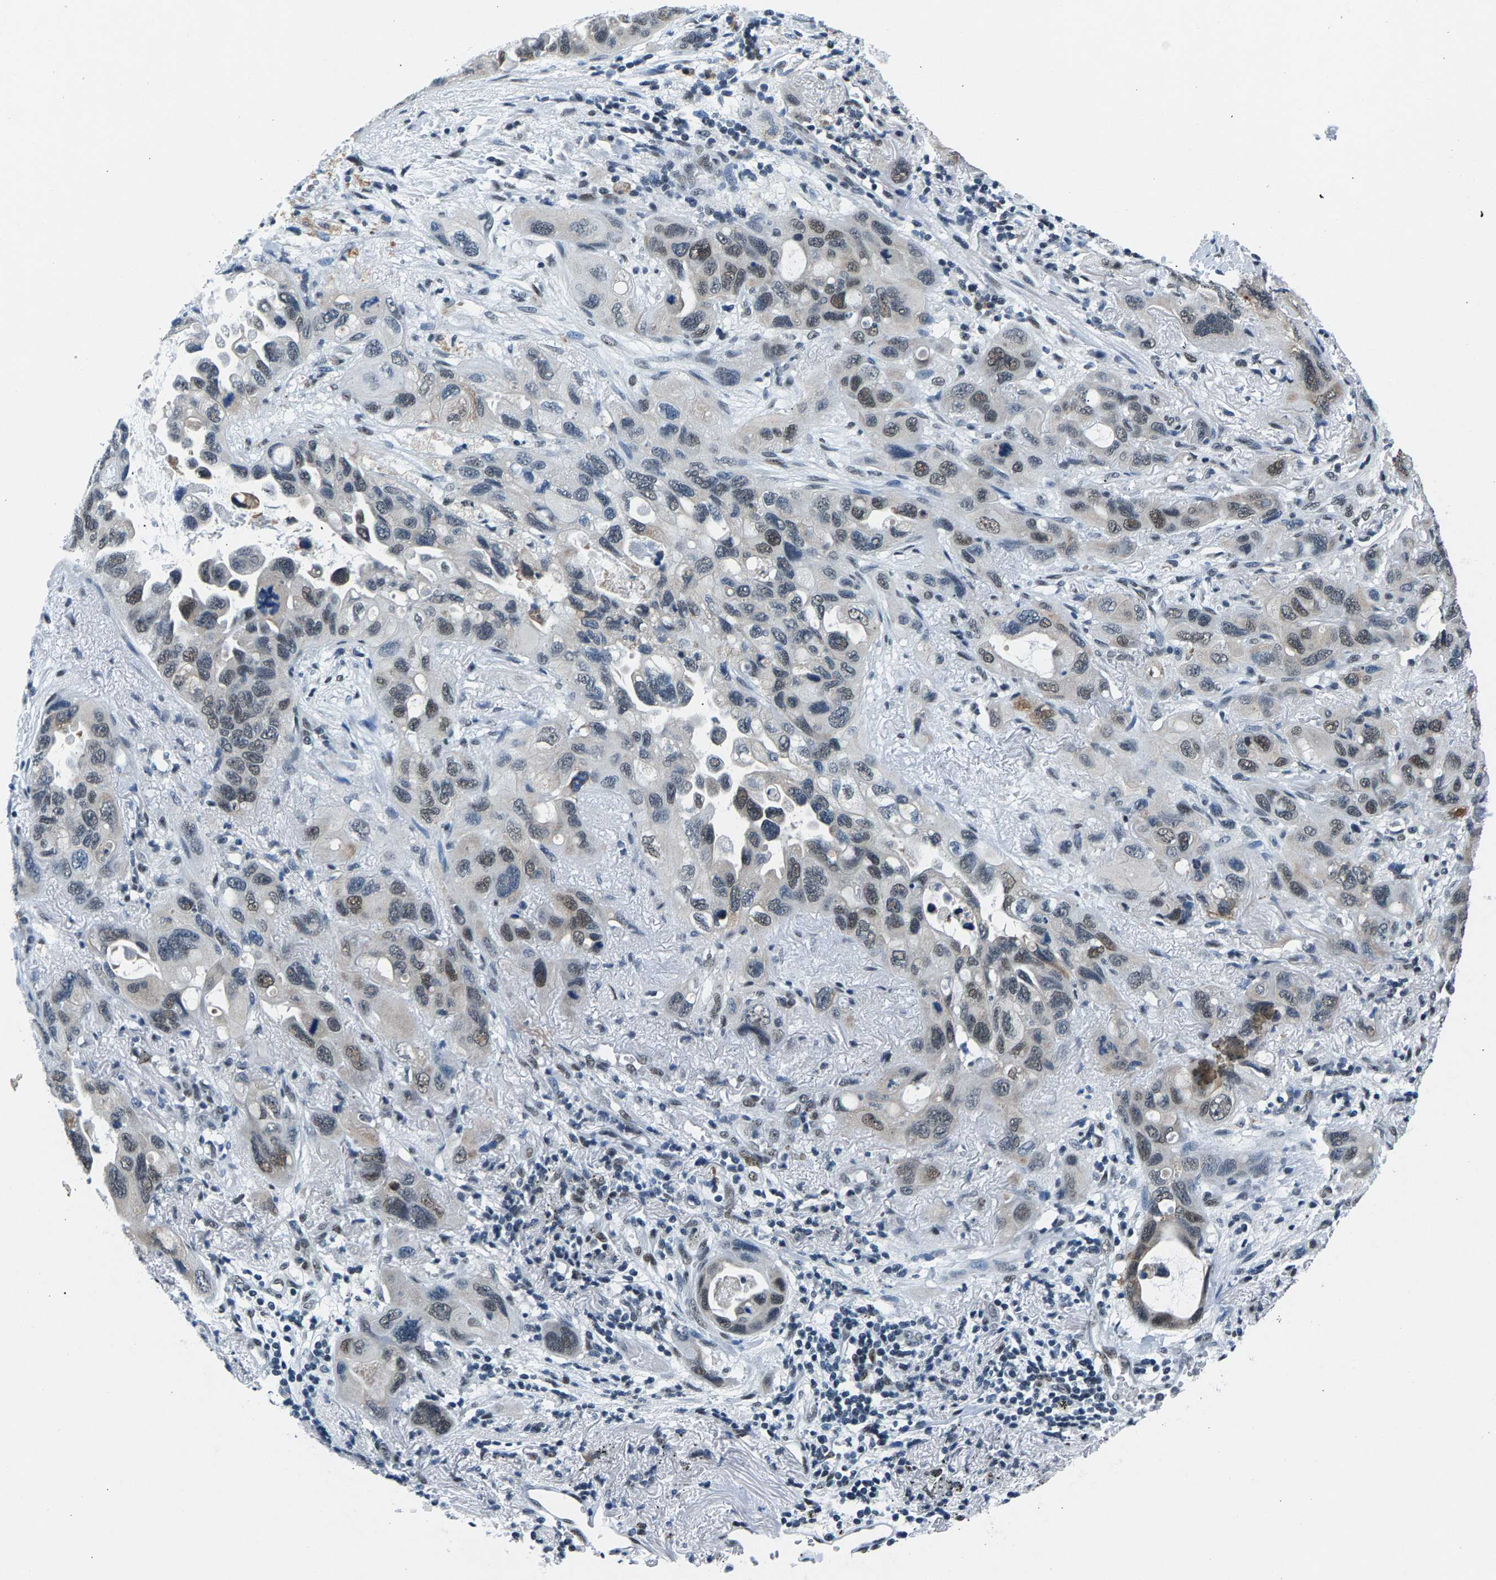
{"staining": {"intensity": "weak", "quantity": "25%-75%", "location": "nuclear"}, "tissue": "lung cancer", "cell_type": "Tumor cells", "image_type": "cancer", "snomed": [{"axis": "morphology", "description": "Squamous cell carcinoma, NOS"}, {"axis": "topography", "description": "Lung"}], "caption": "This histopathology image displays IHC staining of lung squamous cell carcinoma, with low weak nuclear positivity in about 25%-75% of tumor cells.", "gene": "ATF2", "patient": {"sex": "female", "age": 73}}